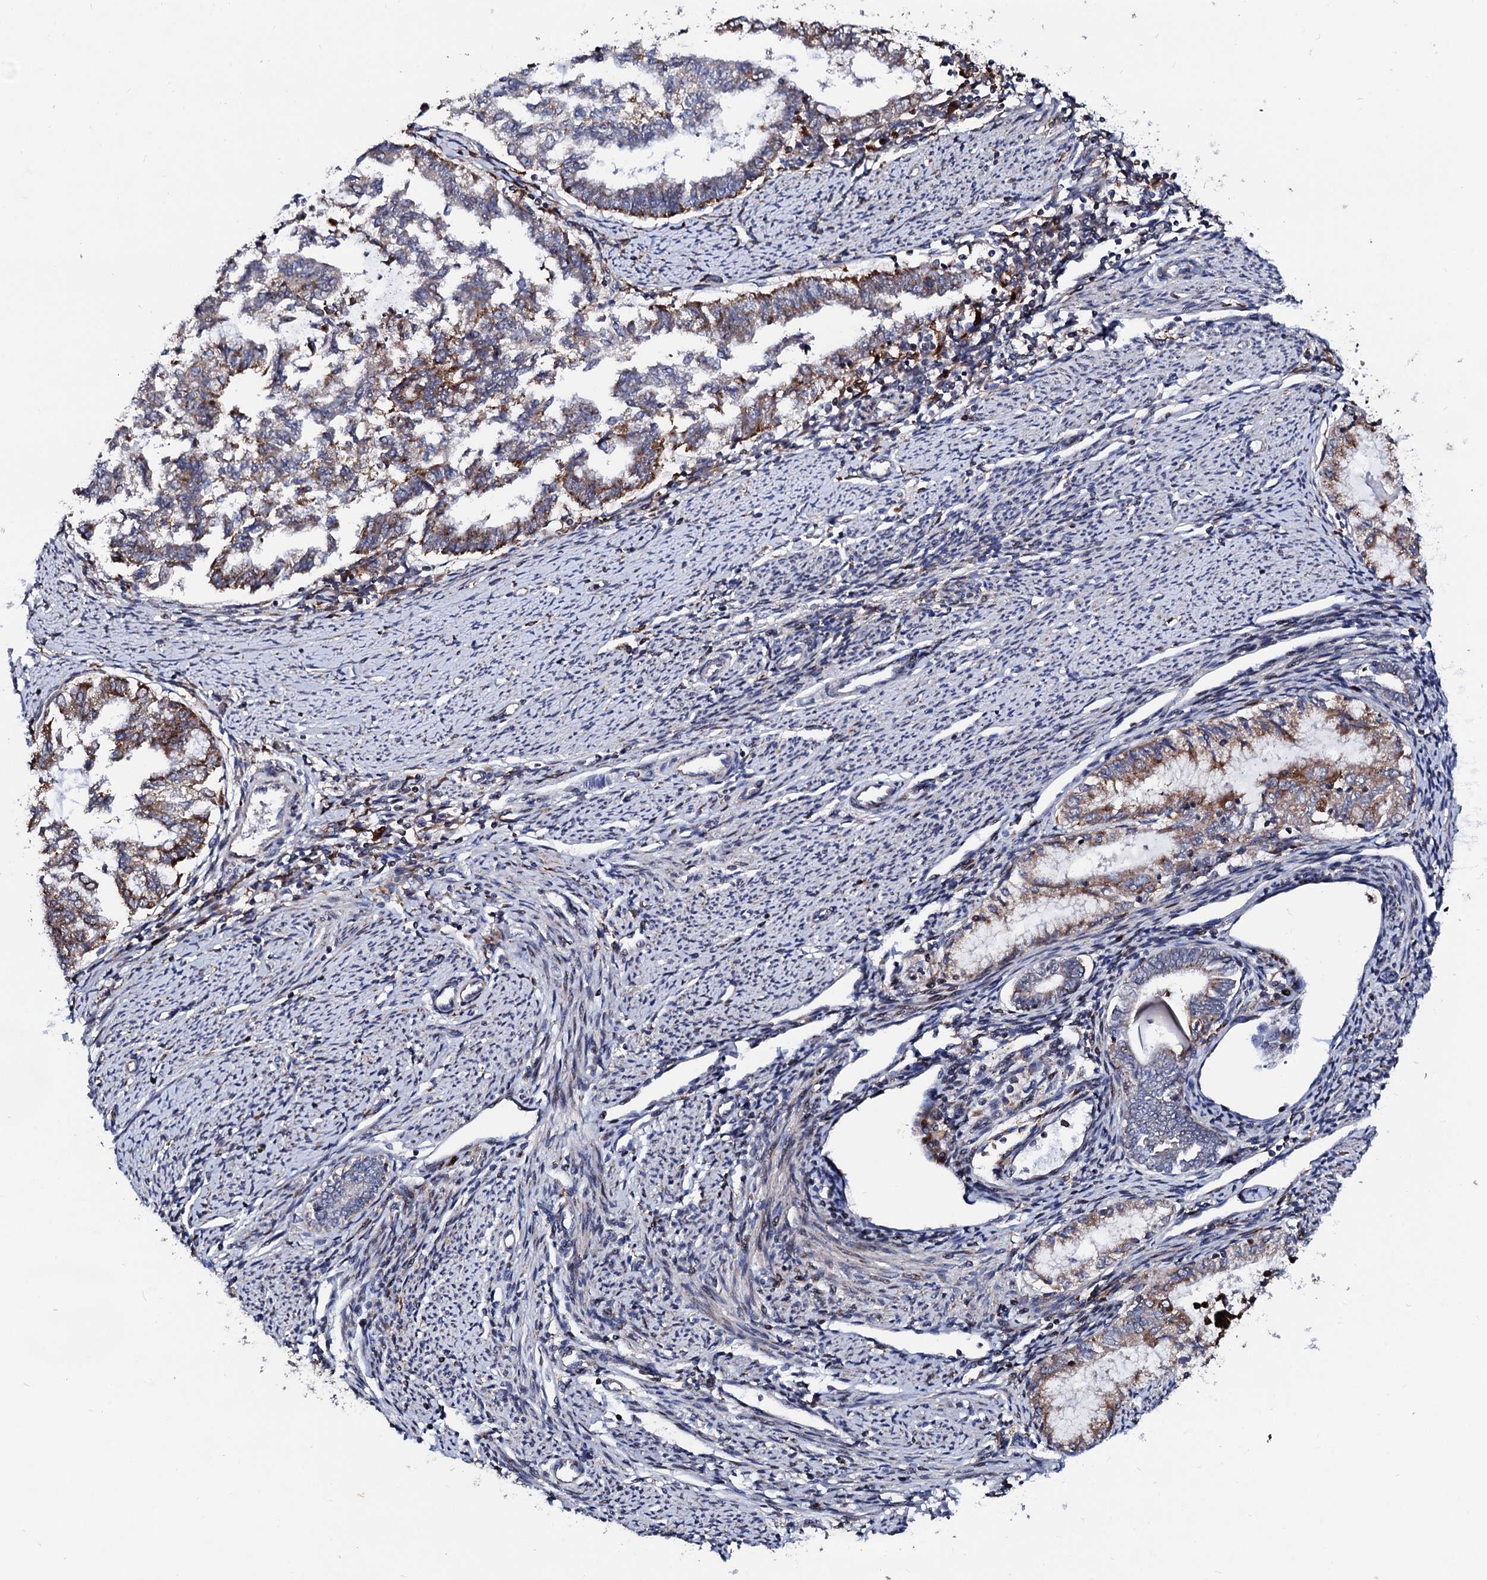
{"staining": {"intensity": "moderate", "quantity": ">75%", "location": "cytoplasmic/membranous"}, "tissue": "endometrial cancer", "cell_type": "Tumor cells", "image_type": "cancer", "snomed": [{"axis": "morphology", "description": "Adenocarcinoma, NOS"}, {"axis": "topography", "description": "Endometrium"}], "caption": "A micrograph of human endometrial cancer (adenocarcinoma) stained for a protein shows moderate cytoplasmic/membranous brown staining in tumor cells.", "gene": "TCIRG1", "patient": {"sex": "female", "age": 79}}